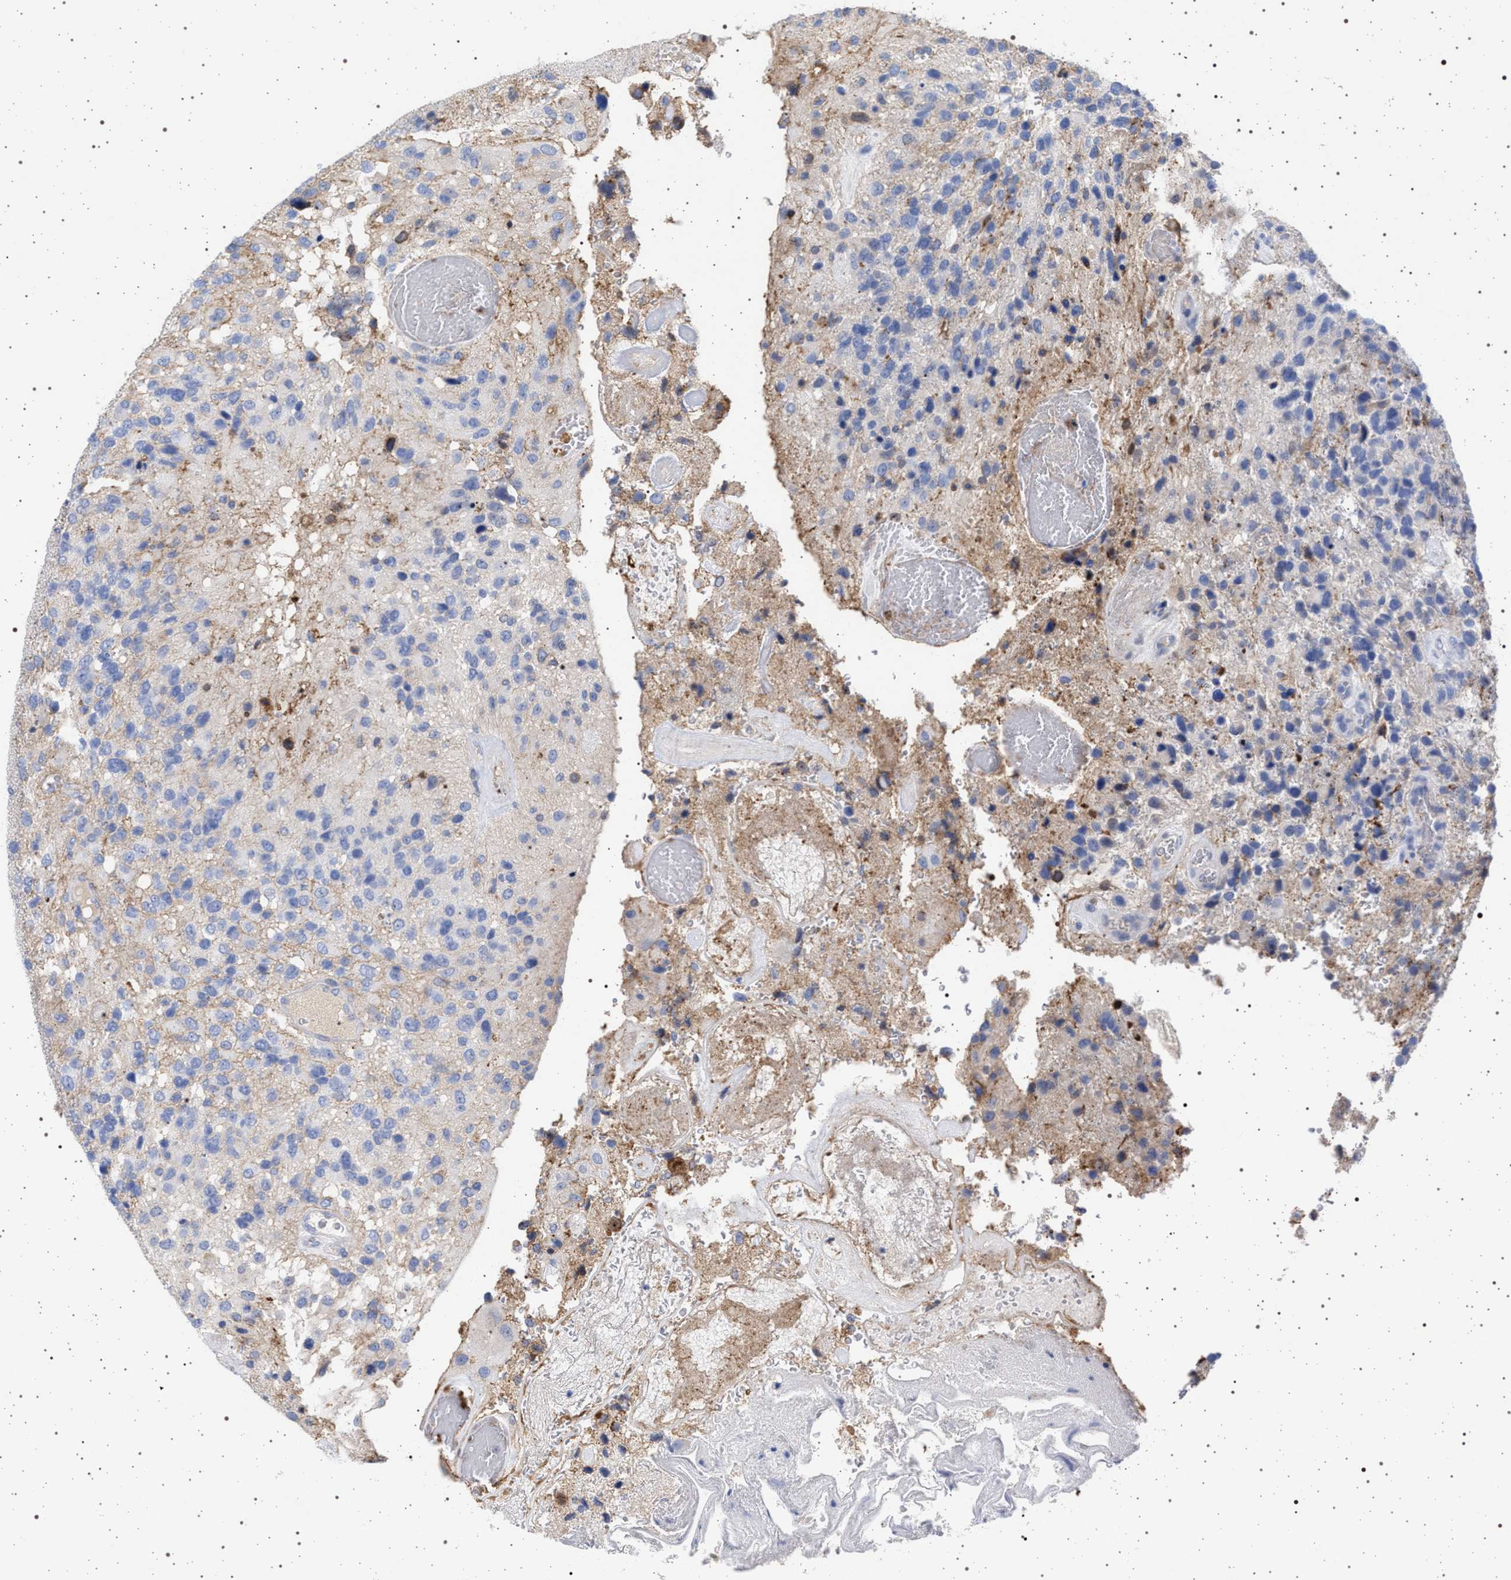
{"staining": {"intensity": "negative", "quantity": "none", "location": "none"}, "tissue": "glioma", "cell_type": "Tumor cells", "image_type": "cancer", "snomed": [{"axis": "morphology", "description": "Glioma, malignant, High grade"}, {"axis": "topography", "description": "Brain"}], "caption": "Immunohistochemical staining of malignant glioma (high-grade) displays no significant expression in tumor cells.", "gene": "PLG", "patient": {"sex": "female", "age": 58}}